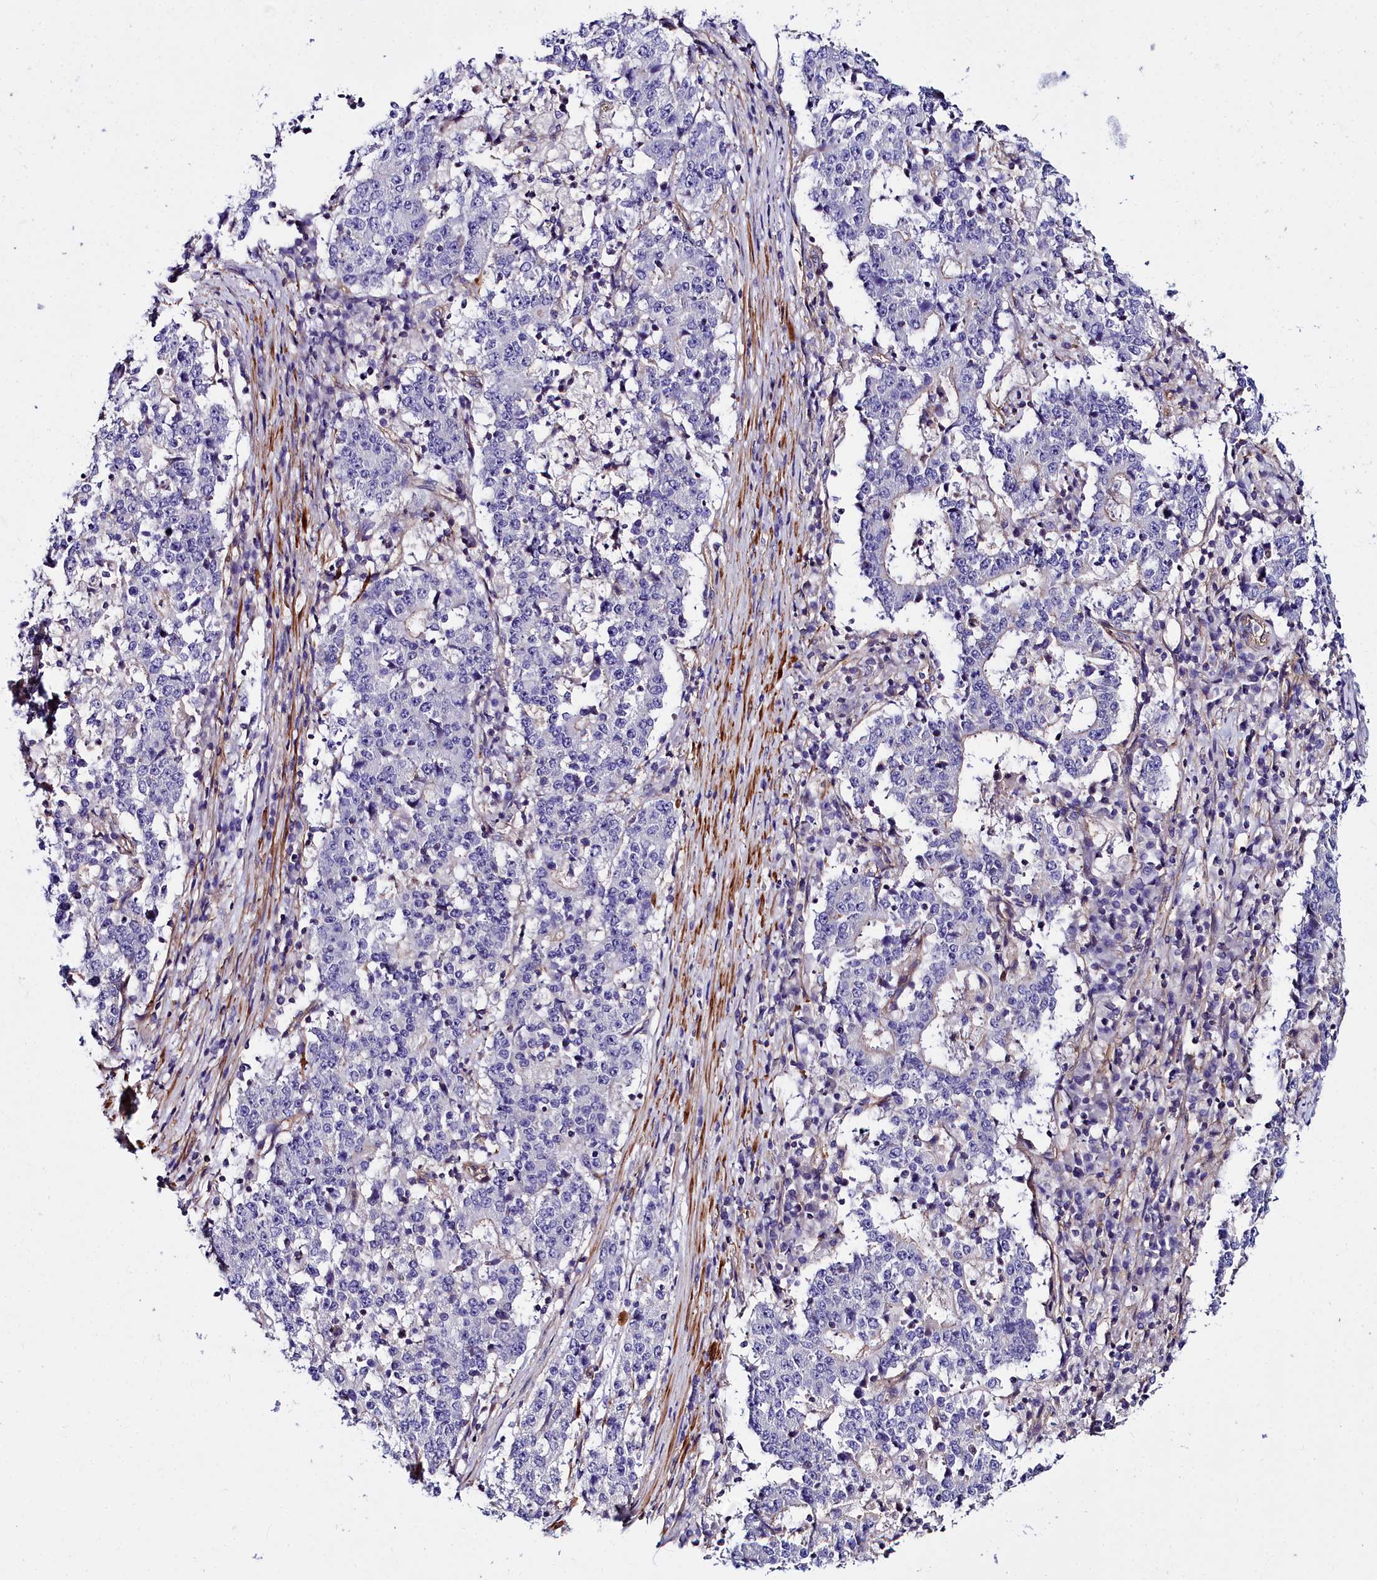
{"staining": {"intensity": "negative", "quantity": "none", "location": "none"}, "tissue": "stomach cancer", "cell_type": "Tumor cells", "image_type": "cancer", "snomed": [{"axis": "morphology", "description": "Adenocarcinoma, NOS"}, {"axis": "topography", "description": "Stomach"}], "caption": "Immunohistochemistry (IHC) image of stomach cancer stained for a protein (brown), which demonstrates no staining in tumor cells.", "gene": "FADS3", "patient": {"sex": "male", "age": 59}}